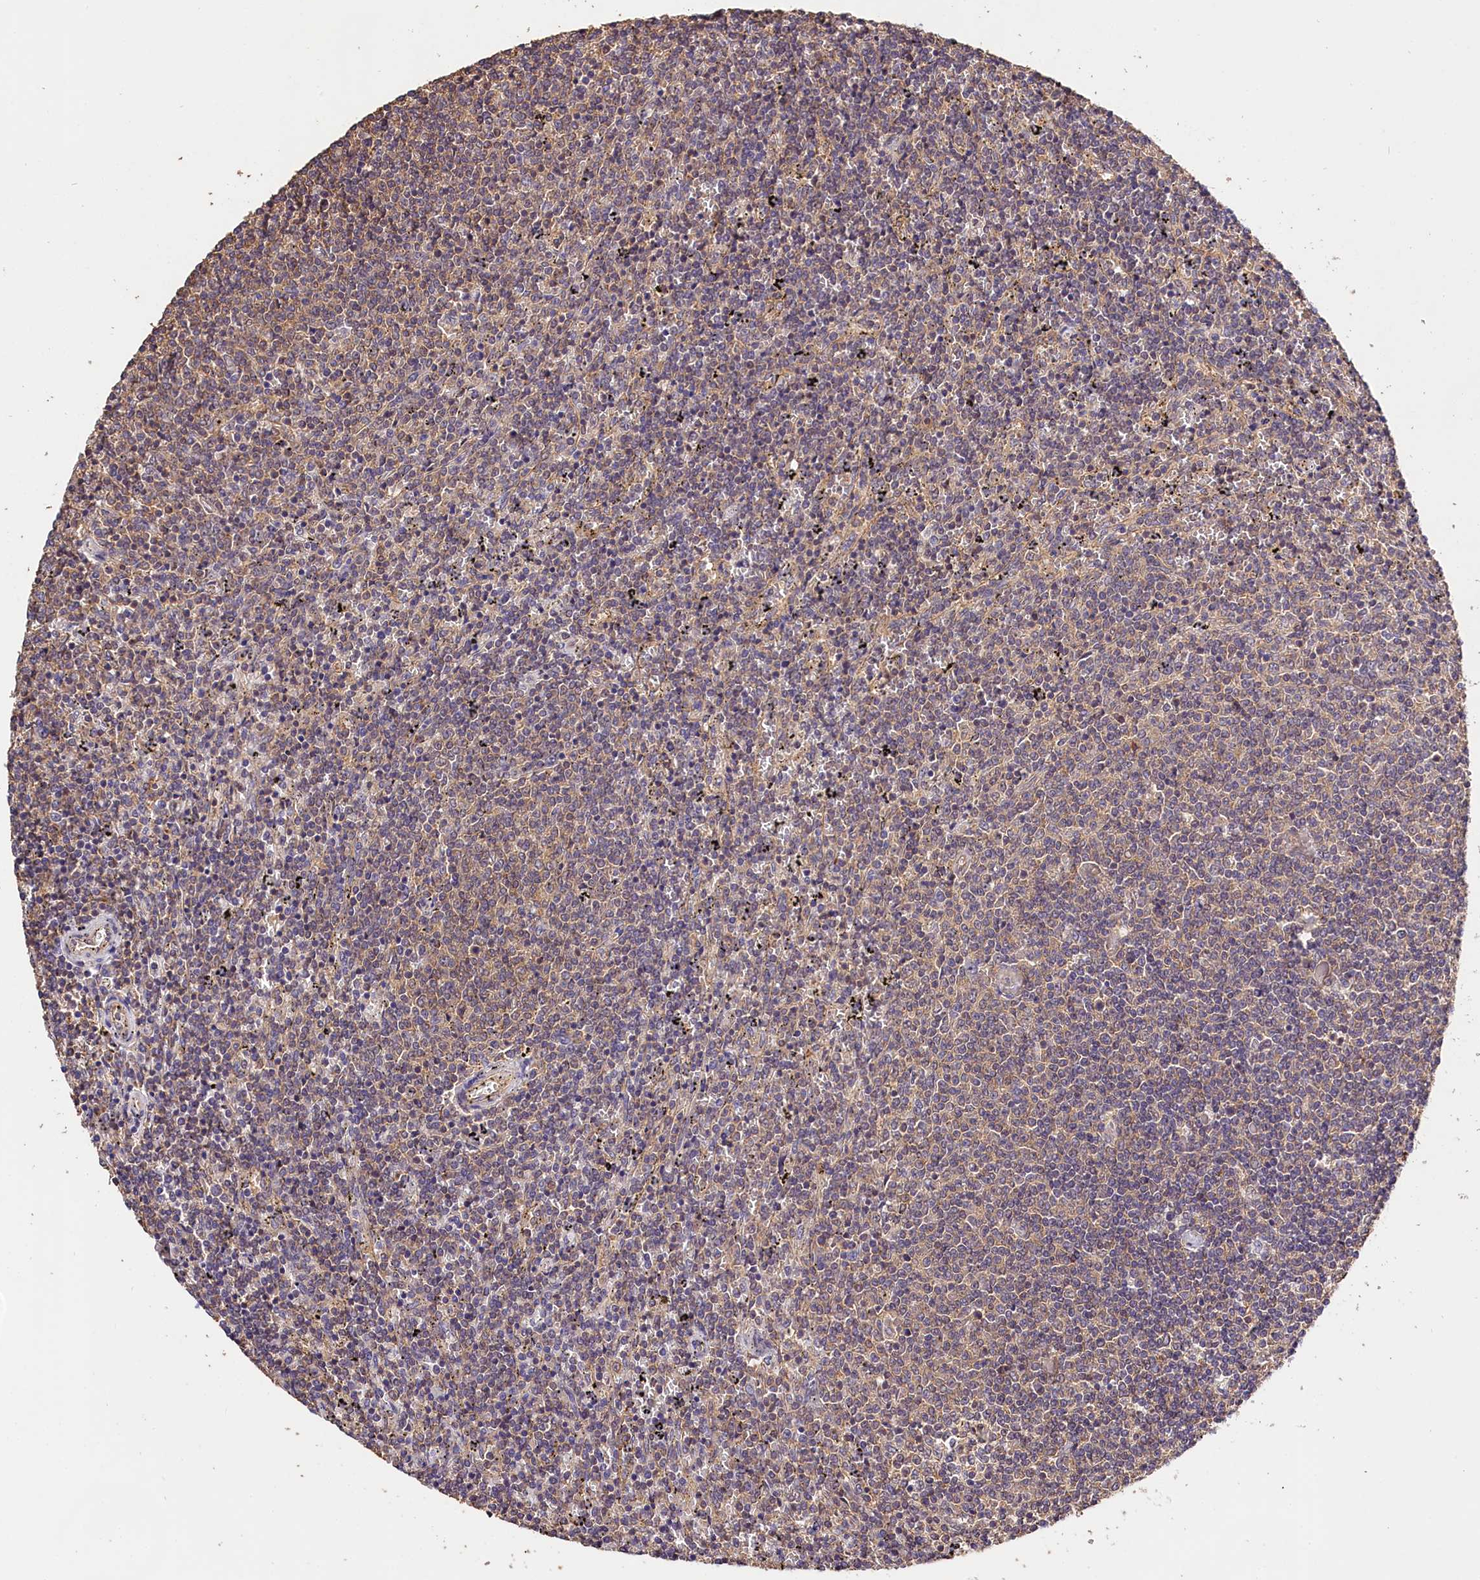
{"staining": {"intensity": "weak", "quantity": "<25%", "location": "cytoplasmic/membranous"}, "tissue": "lymphoma", "cell_type": "Tumor cells", "image_type": "cancer", "snomed": [{"axis": "morphology", "description": "Malignant lymphoma, non-Hodgkin's type, Low grade"}, {"axis": "topography", "description": "Spleen"}], "caption": "IHC micrograph of neoplastic tissue: low-grade malignant lymphoma, non-Hodgkin's type stained with DAB shows no significant protein expression in tumor cells. The staining was performed using DAB to visualize the protein expression in brown, while the nuclei were stained in blue with hematoxylin (Magnification: 20x).", "gene": "OAS3", "patient": {"sex": "female", "age": 50}}